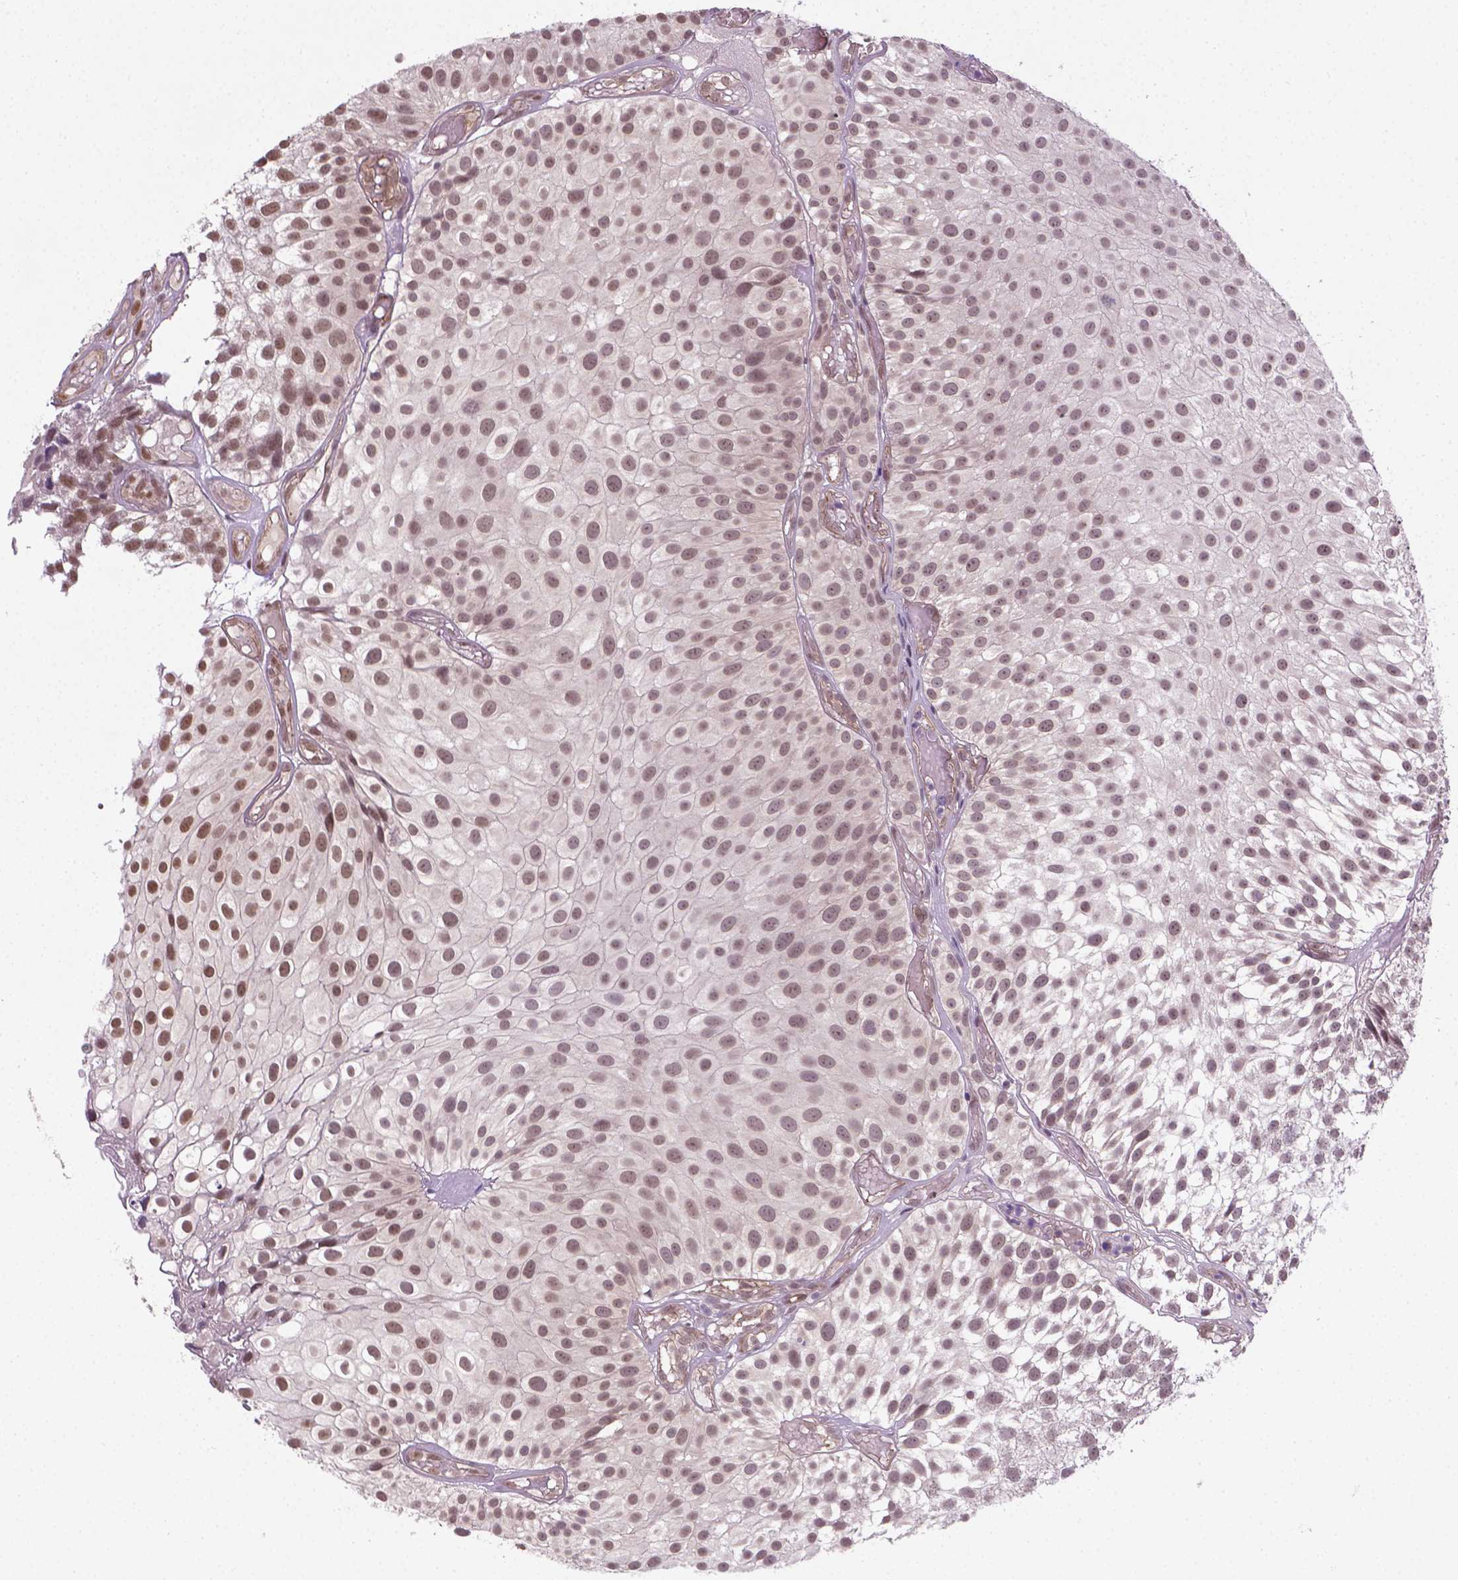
{"staining": {"intensity": "moderate", "quantity": ">75%", "location": "nuclear"}, "tissue": "urothelial cancer", "cell_type": "Tumor cells", "image_type": "cancer", "snomed": [{"axis": "morphology", "description": "Urothelial carcinoma, Low grade"}, {"axis": "topography", "description": "Urinary bladder"}], "caption": "Urothelial cancer was stained to show a protein in brown. There is medium levels of moderate nuclear positivity in approximately >75% of tumor cells.", "gene": "ANKRD54", "patient": {"sex": "male", "age": 79}}